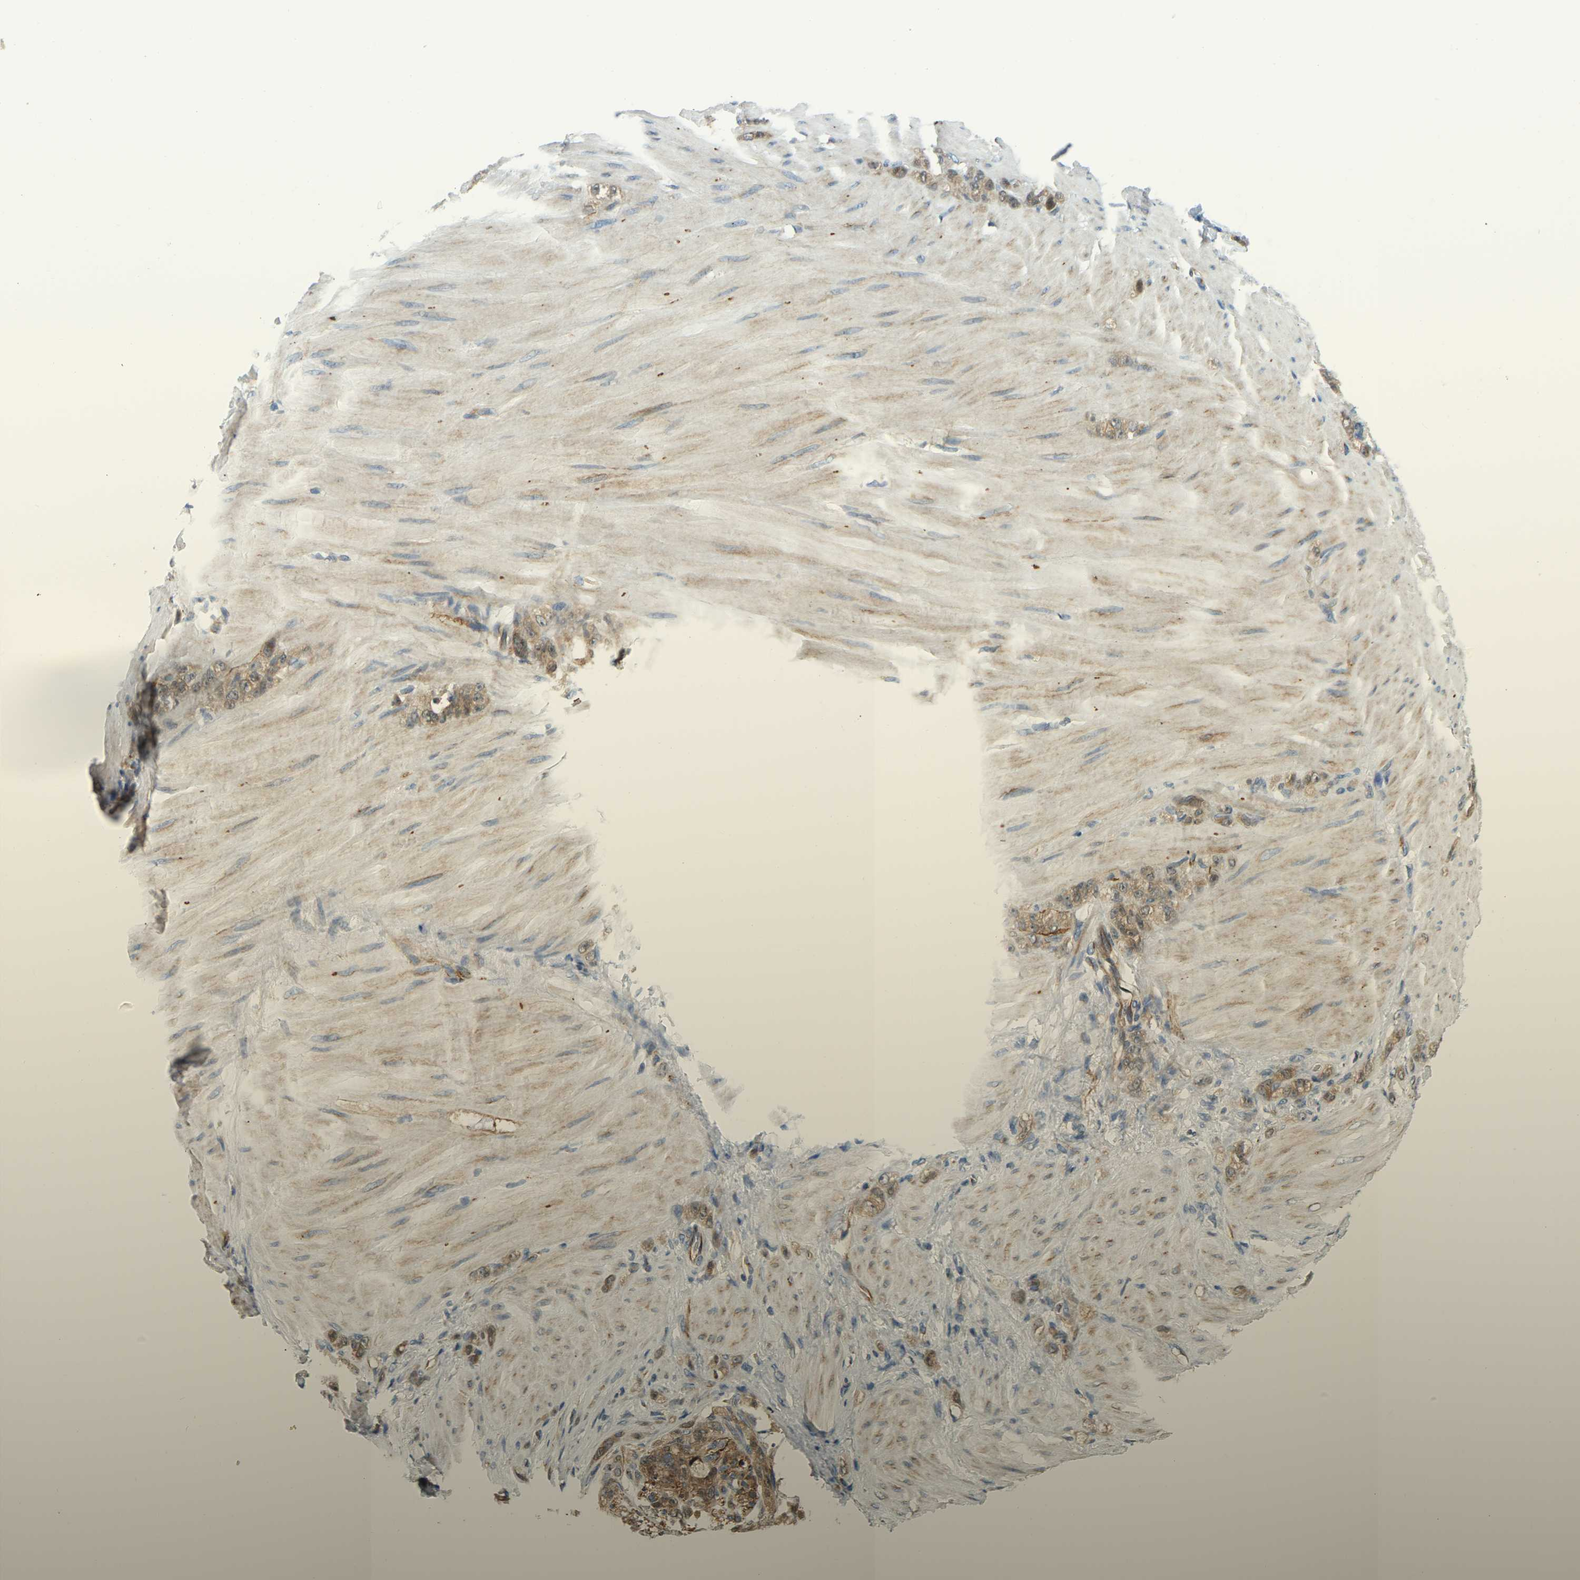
{"staining": {"intensity": "moderate", "quantity": ">75%", "location": "cytoplasmic/membranous"}, "tissue": "stomach cancer", "cell_type": "Tumor cells", "image_type": "cancer", "snomed": [{"axis": "morphology", "description": "Normal tissue, NOS"}, {"axis": "morphology", "description": "Adenocarcinoma, NOS"}, {"axis": "topography", "description": "Stomach"}], "caption": "Moderate cytoplasmic/membranous expression for a protein is identified in about >75% of tumor cells of adenocarcinoma (stomach) using IHC.", "gene": "NME8", "patient": {"sex": "male", "age": 82}}